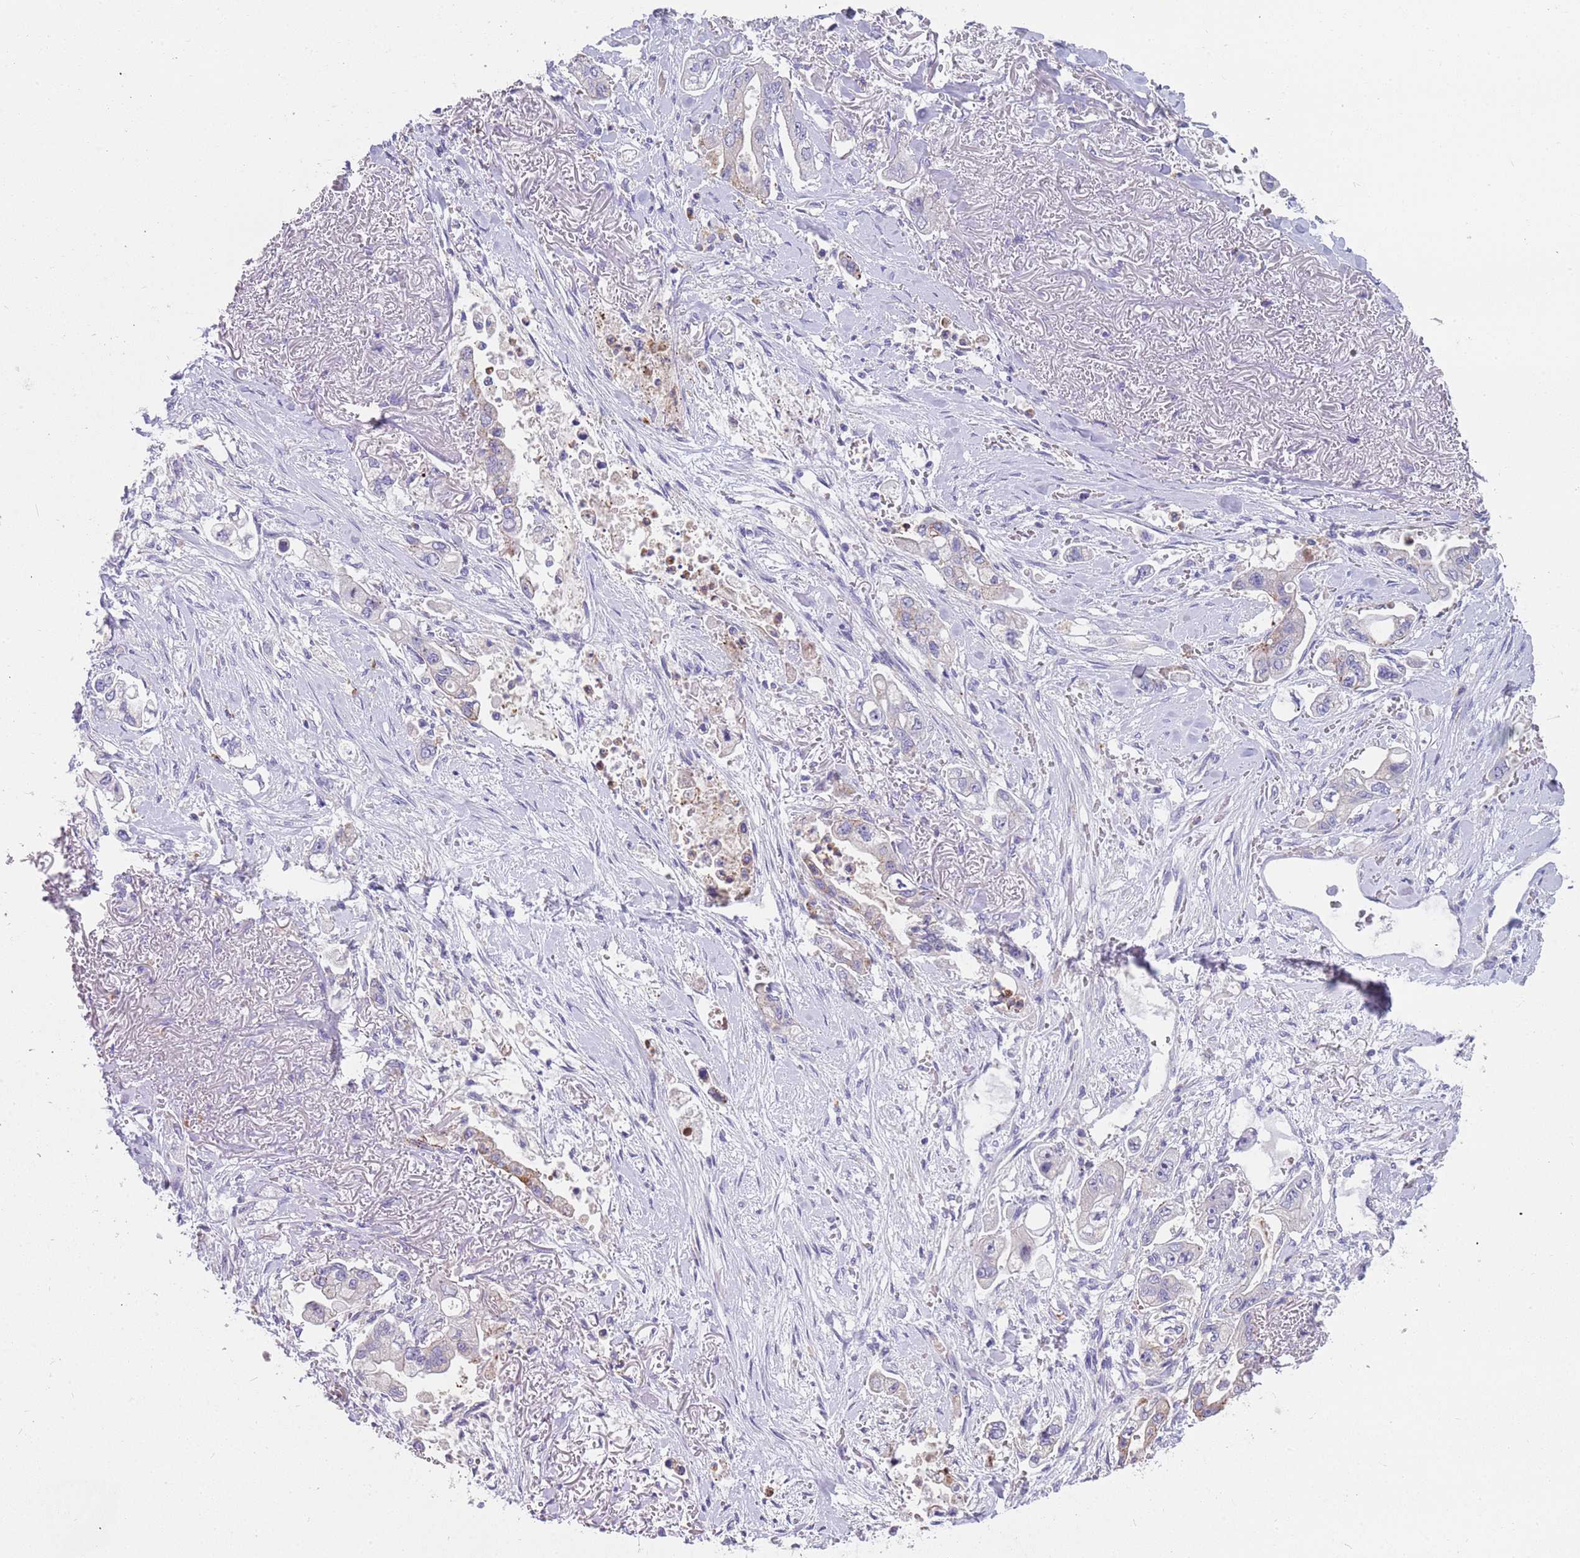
{"staining": {"intensity": "negative", "quantity": "none", "location": "none"}, "tissue": "stomach cancer", "cell_type": "Tumor cells", "image_type": "cancer", "snomed": [{"axis": "morphology", "description": "Adenocarcinoma, NOS"}, {"axis": "topography", "description": "Stomach"}], "caption": "The histopathology image displays no significant positivity in tumor cells of adenocarcinoma (stomach).", "gene": "TYW1", "patient": {"sex": "male", "age": 62}}